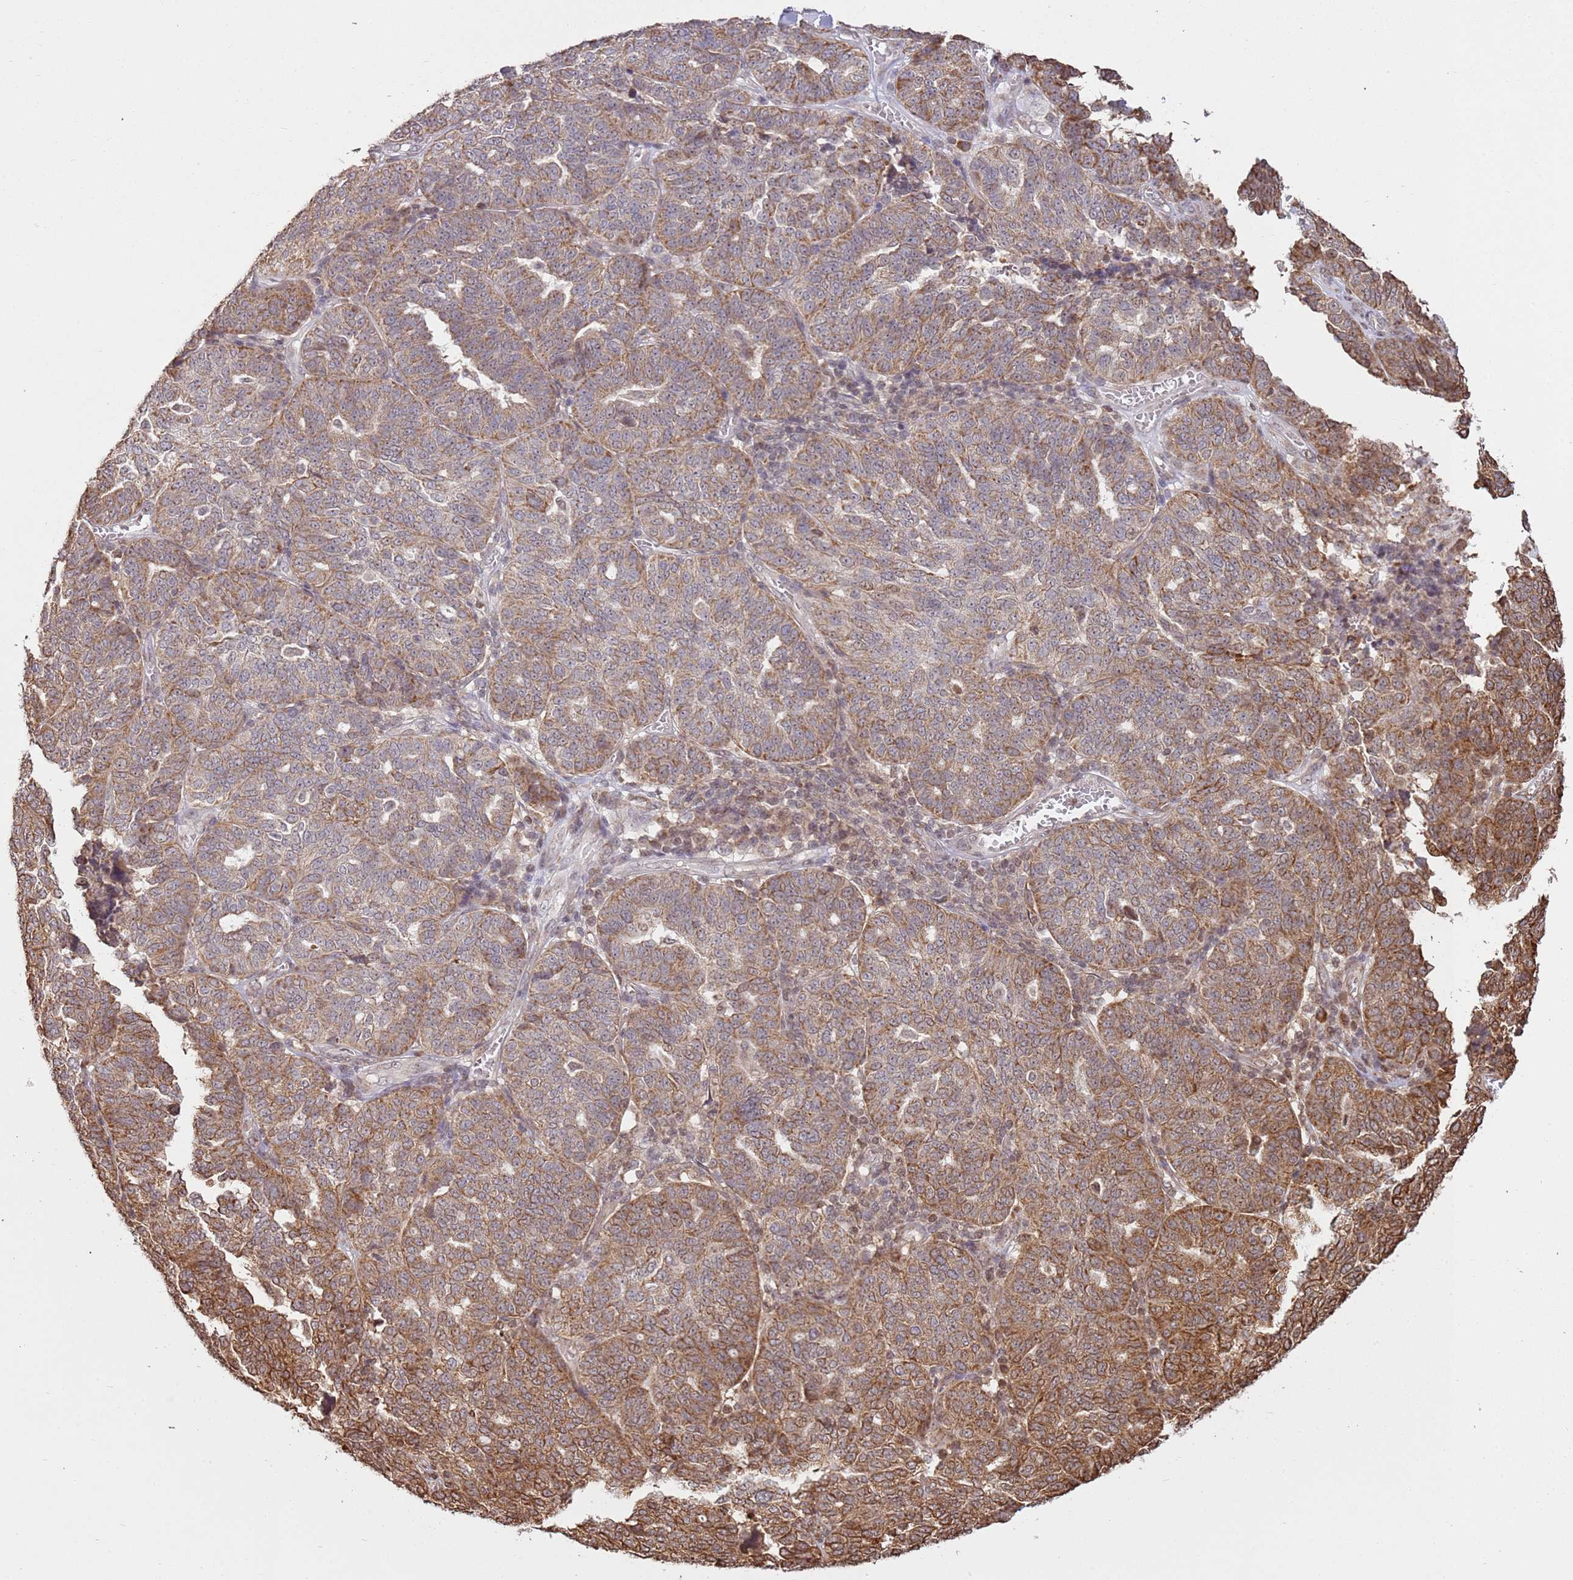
{"staining": {"intensity": "moderate", "quantity": ">75%", "location": "cytoplasmic/membranous"}, "tissue": "ovarian cancer", "cell_type": "Tumor cells", "image_type": "cancer", "snomed": [{"axis": "morphology", "description": "Cystadenocarcinoma, serous, NOS"}, {"axis": "topography", "description": "Ovary"}], "caption": "Brown immunohistochemical staining in human serous cystadenocarcinoma (ovarian) reveals moderate cytoplasmic/membranous staining in approximately >75% of tumor cells.", "gene": "SCAF1", "patient": {"sex": "female", "age": 59}}